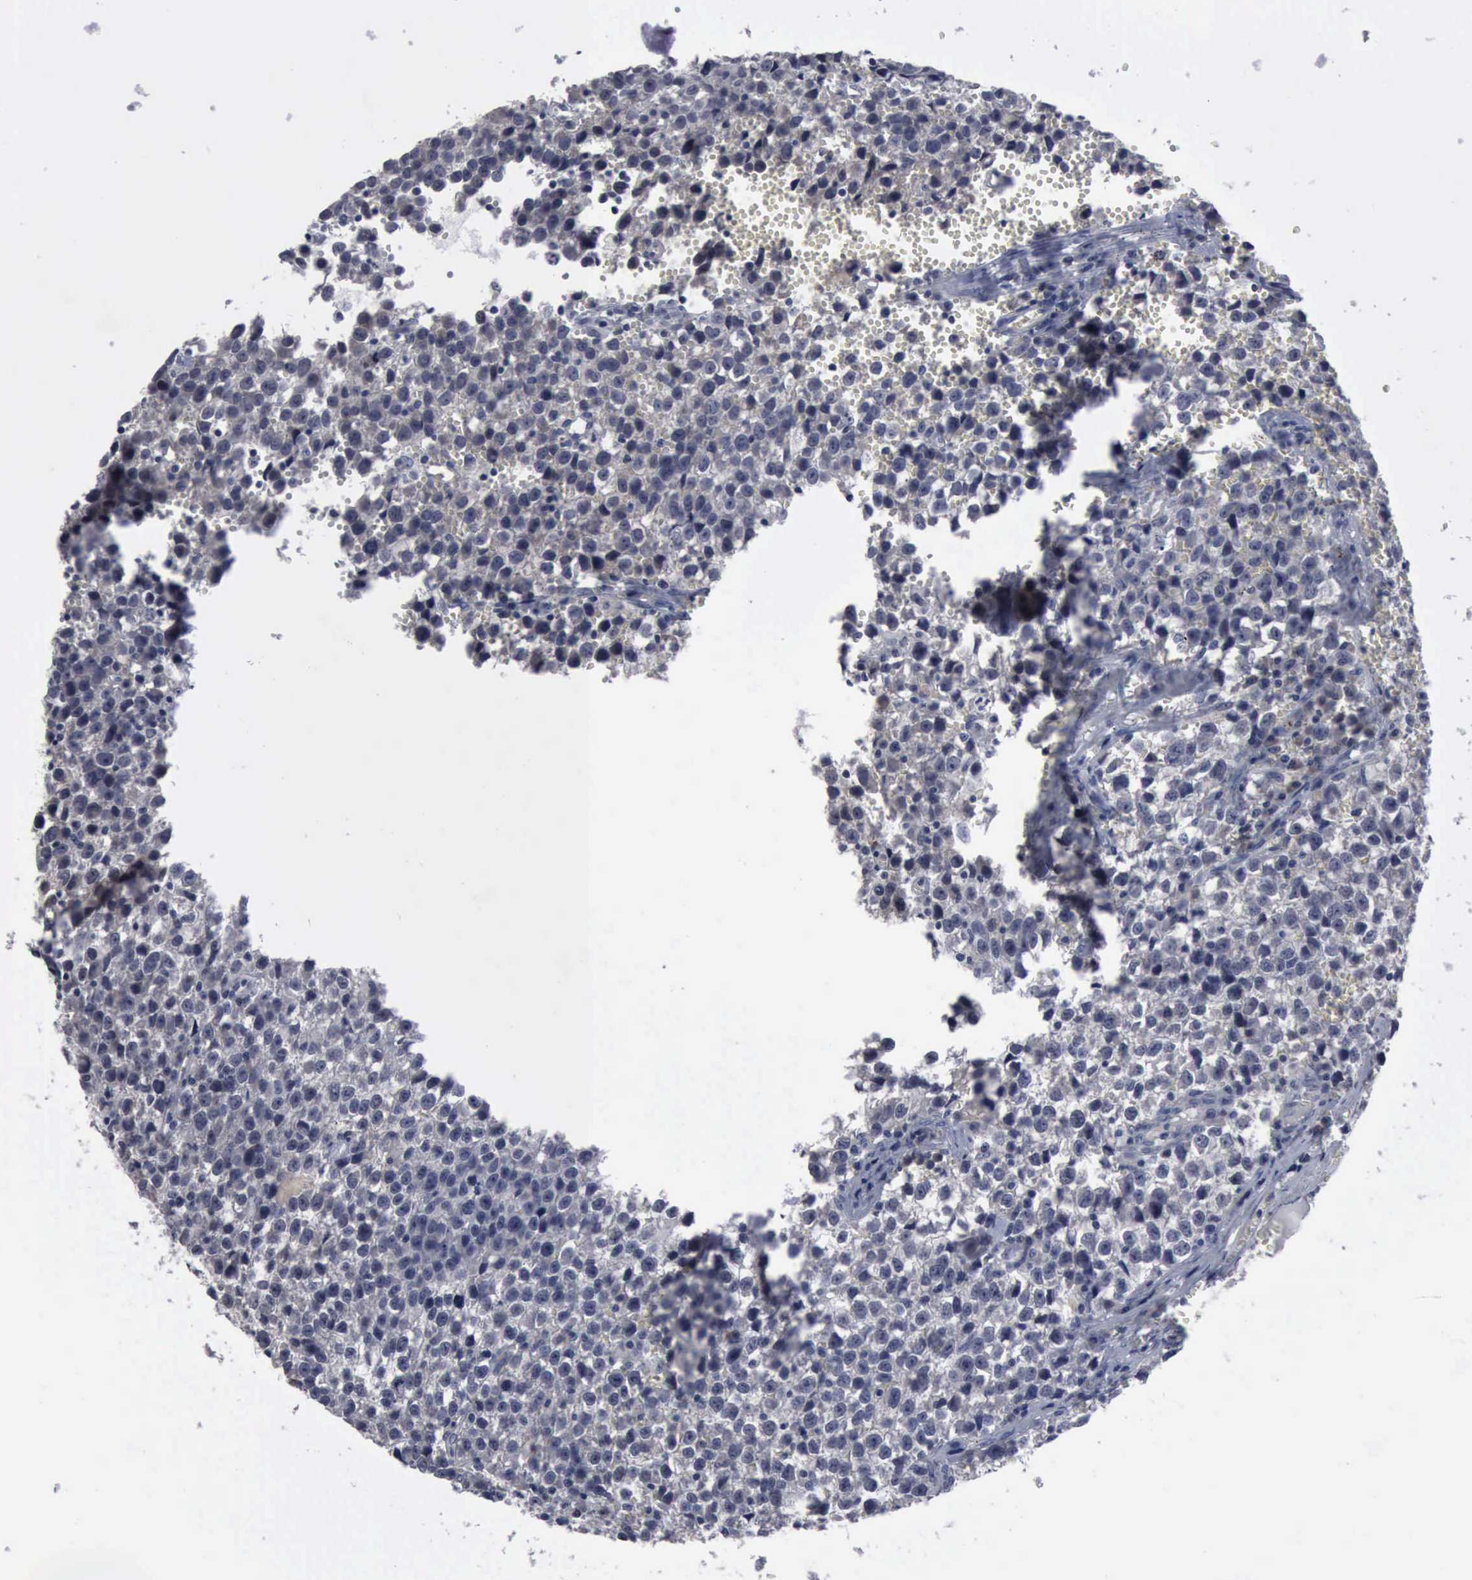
{"staining": {"intensity": "negative", "quantity": "none", "location": "none"}, "tissue": "testis cancer", "cell_type": "Tumor cells", "image_type": "cancer", "snomed": [{"axis": "morphology", "description": "Seminoma, NOS"}, {"axis": "topography", "description": "Testis"}], "caption": "A high-resolution micrograph shows immunohistochemistry (IHC) staining of testis cancer, which reveals no significant positivity in tumor cells. (Stains: DAB (3,3'-diaminobenzidine) immunohistochemistry (IHC) with hematoxylin counter stain, Microscopy: brightfield microscopy at high magnification).", "gene": "MYO18B", "patient": {"sex": "male", "age": 35}}